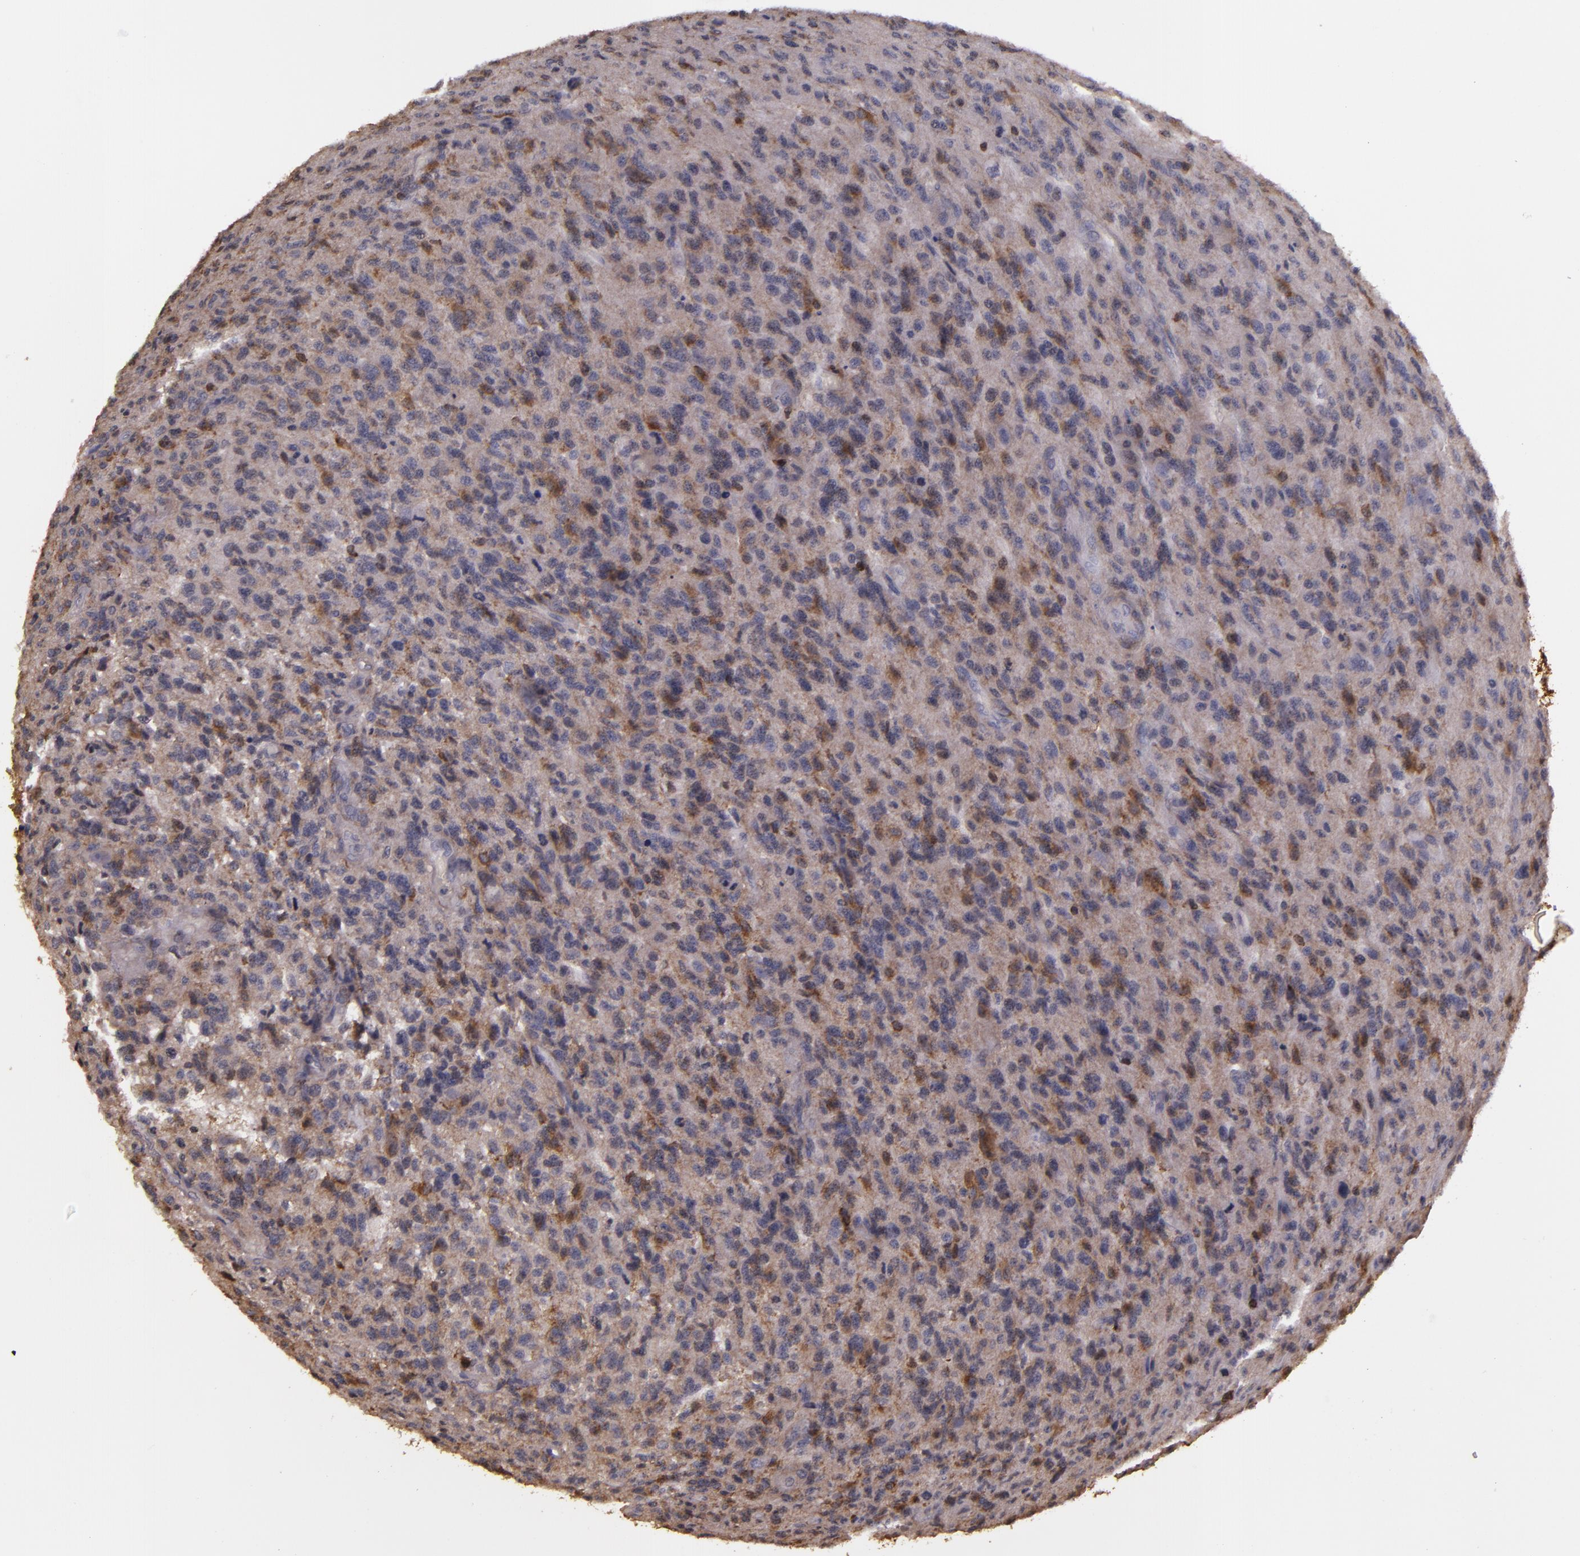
{"staining": {"intensity": "moderate", "quantity": "25%-75%", "location": "cytoplasmic/membranous"}, "tissue": "glioma", "cell_type": "Tumor cells", "image_type": "cancer", "snomed": [{"axis": "morphology", "description": "Glioma, malignant, High grade"}, {"axis": "topography", "description": "Brain"}], "caption": "Immunohistochemistry (IHC) image of neoplastic tissue: glioma stained using IHC demonstrates medium levels of moderate protein expression localized specifically in the cytoplasmic/membranous of tumor cells, appearing as a cytoplasmic/membranous brown color.", "gene": "SLC9A3R1", "patient": {"sex": "male", "age": 36}}